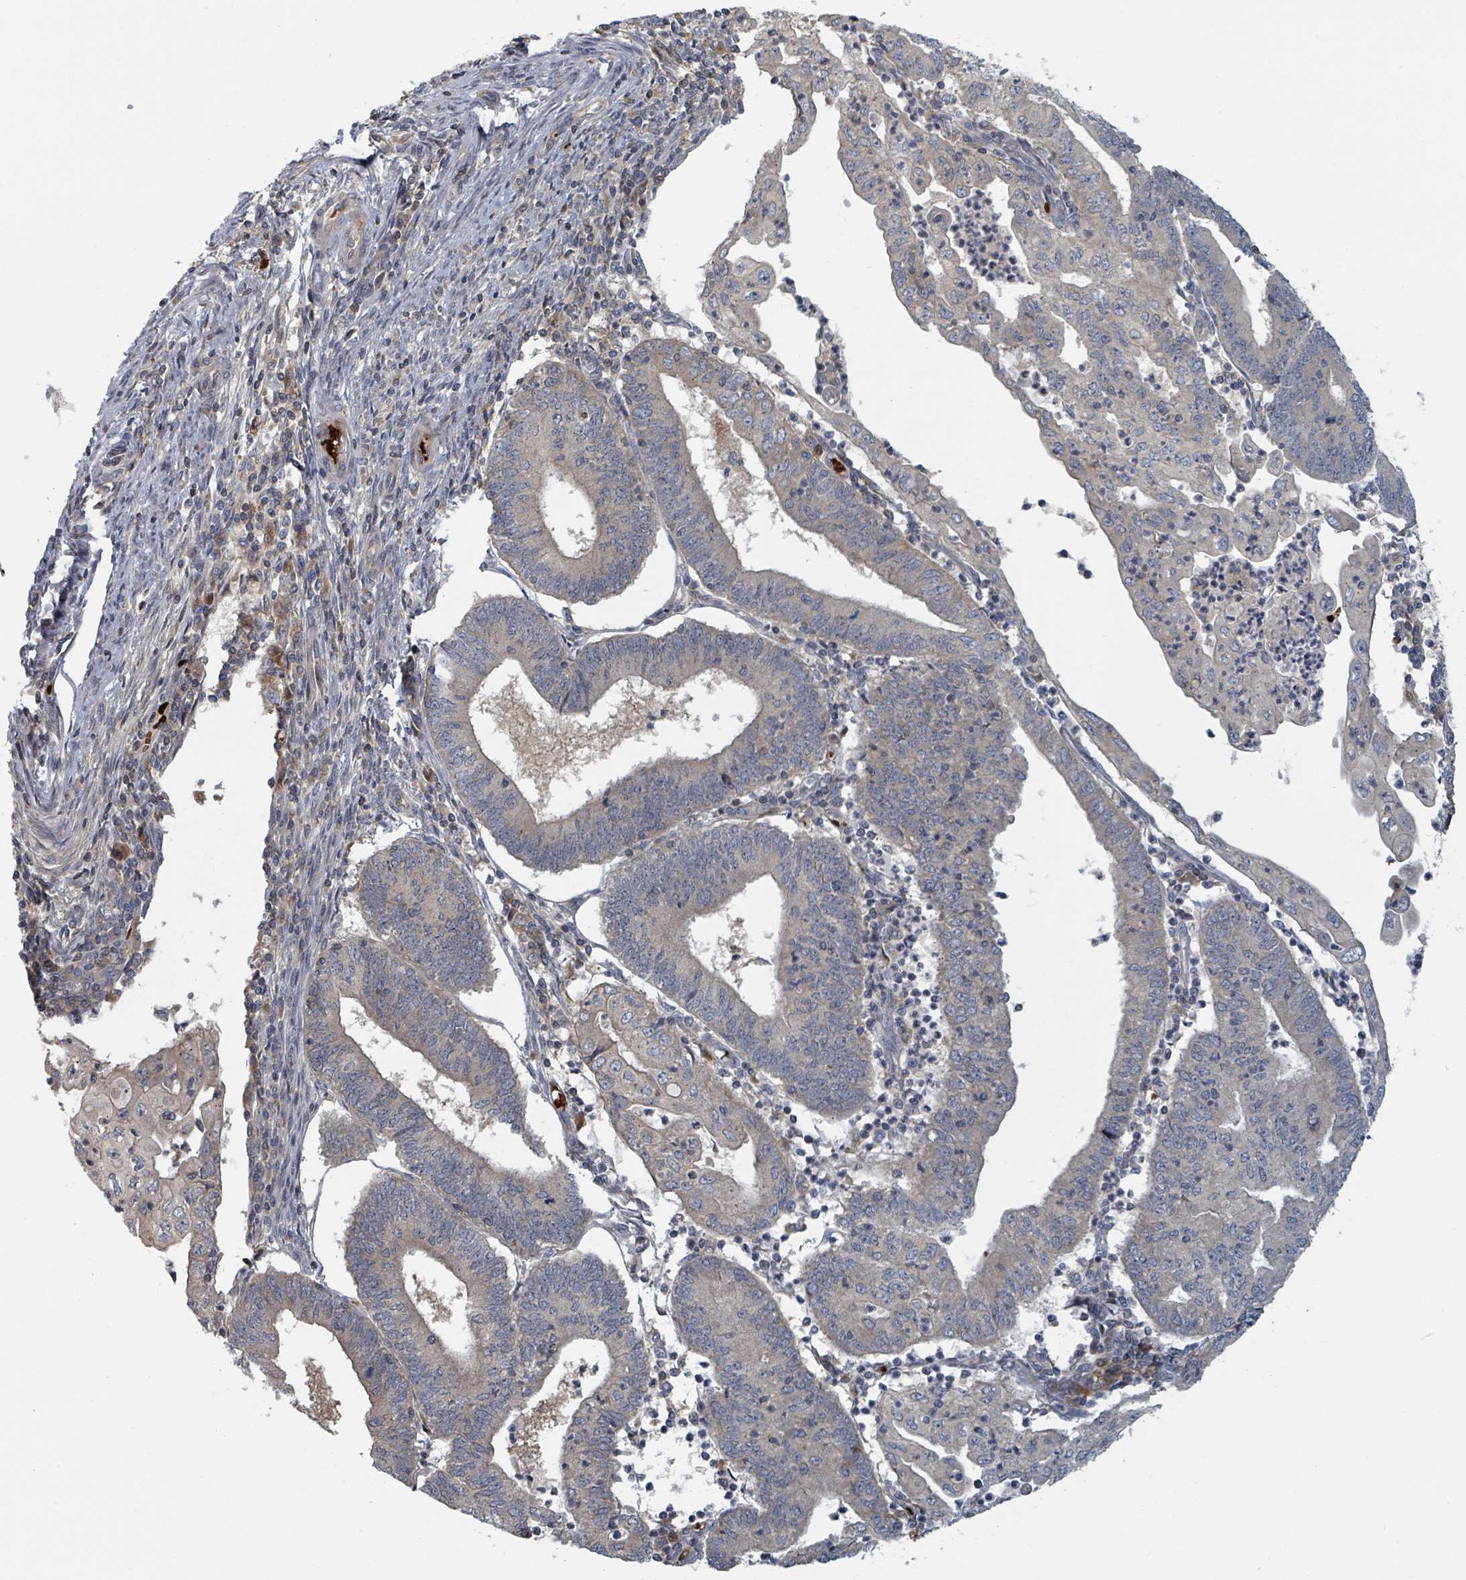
{"staining": {"intensity": "weak", "quantity": "25%-75%", "location": "cytoplasmic/membranous"}, "tissue": "endometrial cancer", "cell_type": "Tumor cells", "image_type": "cancer", "snomed": [{"axis": "morphology", "description": "Adenocarcinoma, NOS"}, {"axis": "topography", "description": "Endometrium"}], "caption": "Immunohistochemistry (IHC) photomicrograph of endometrial cancer stained for a protein (brown), which demonstrates low levels of weak cytoplasmic/membranous staining in approximately 25%-75% of tumor cells.", "gene": "TRPC4AP", "patient": {"sex": "female", "age": 60}}